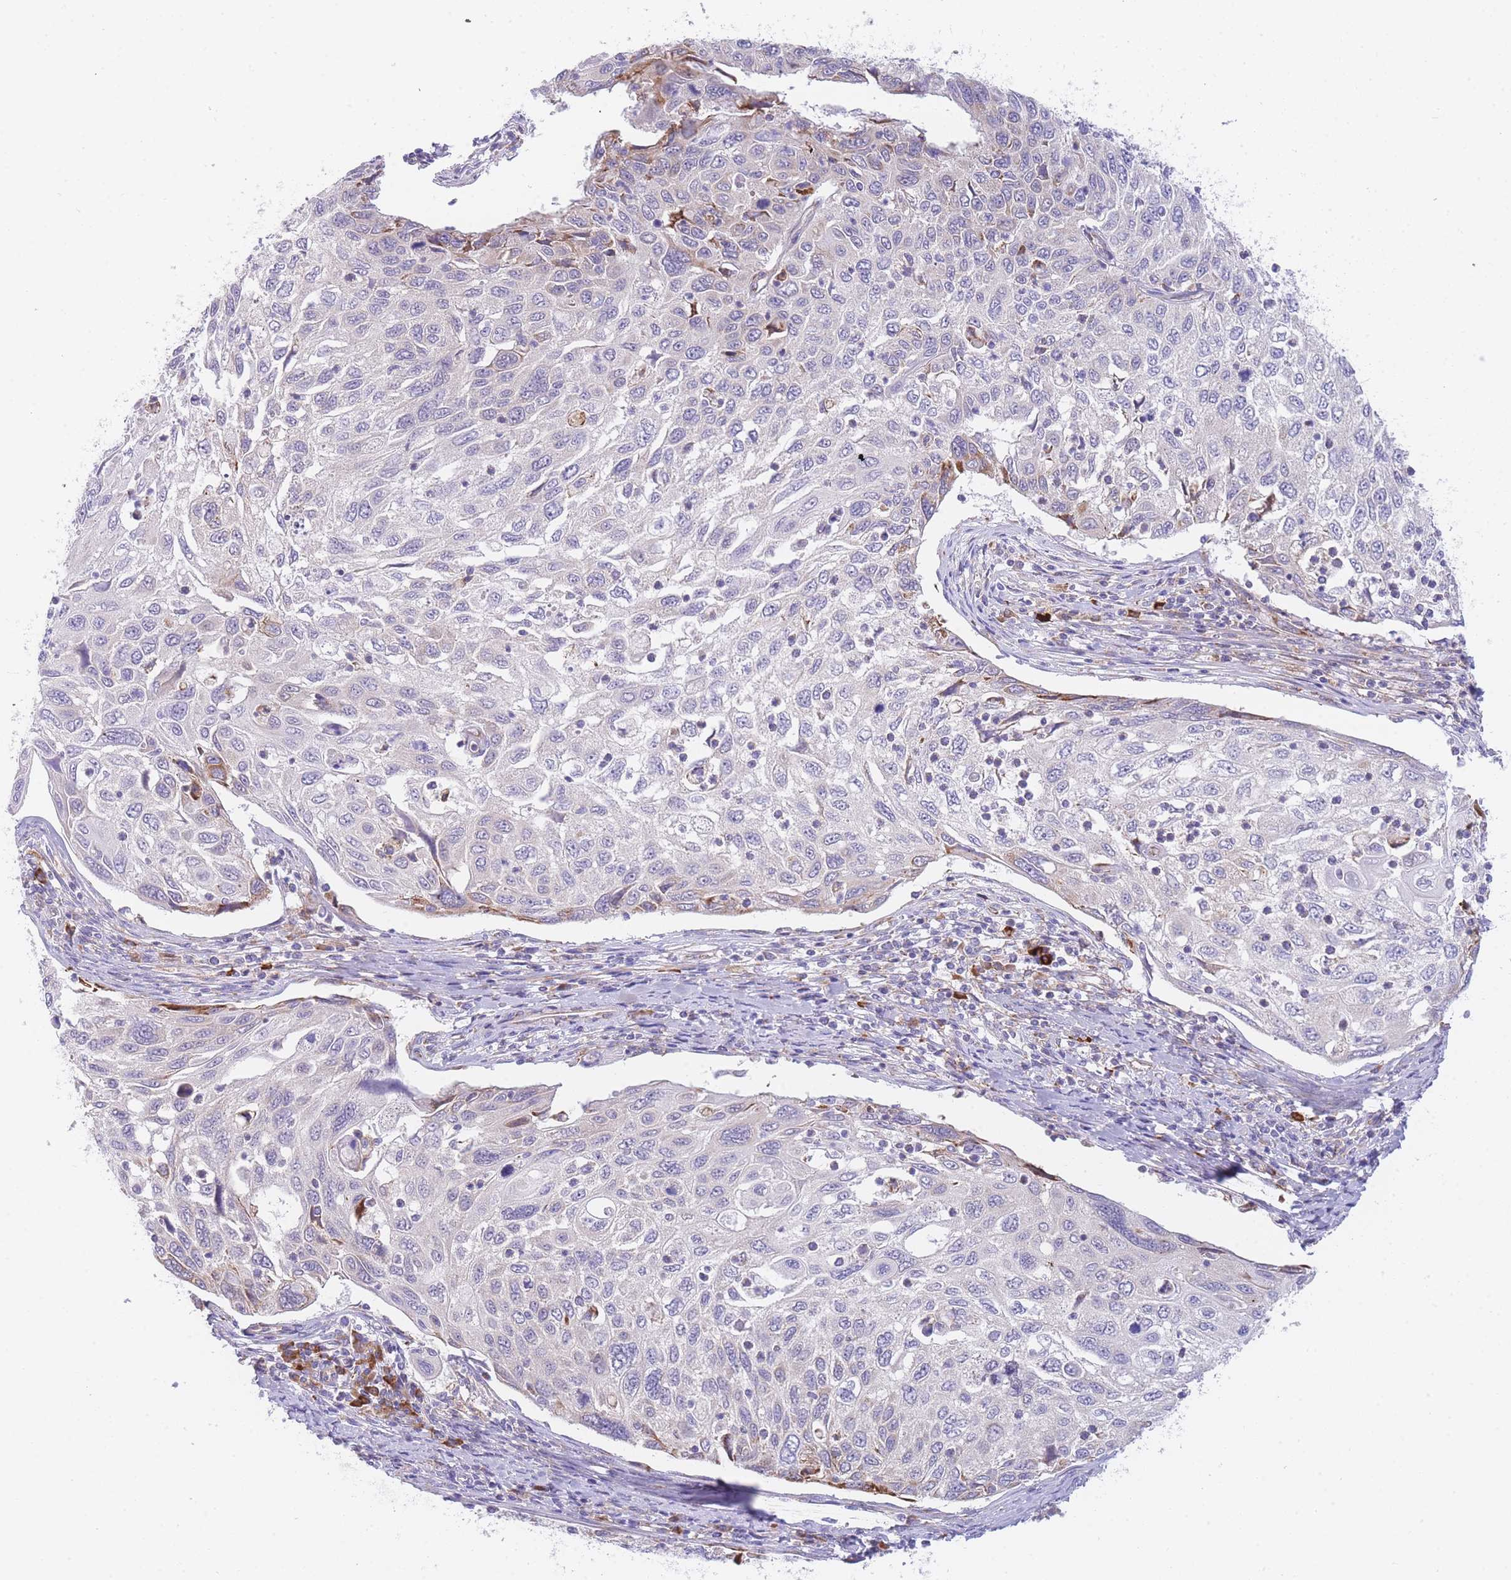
{"staining": {"intensity": "moderate", "quantity": "<25%", "location": "cytoplasmic/membranous"}, "tissue": "cervical cancer", "cell_type": "Tumor cells", "image_type": "cancer", "snomed": [{"axis": "morphology", "description": "Squamous cell carcinoma, NOS"}, {"axis": "topography", "description": "Cervix"}], "caption": "A high-resolution photomicrograph shows IHC staining of cervical squamous cell carcinoma, which demonstrates moderate cytoplasmic/membranous positivity in about <25% of tumor cells.", "gene": "ZNF510", "patient": {"sex": "female", "age": 70}}